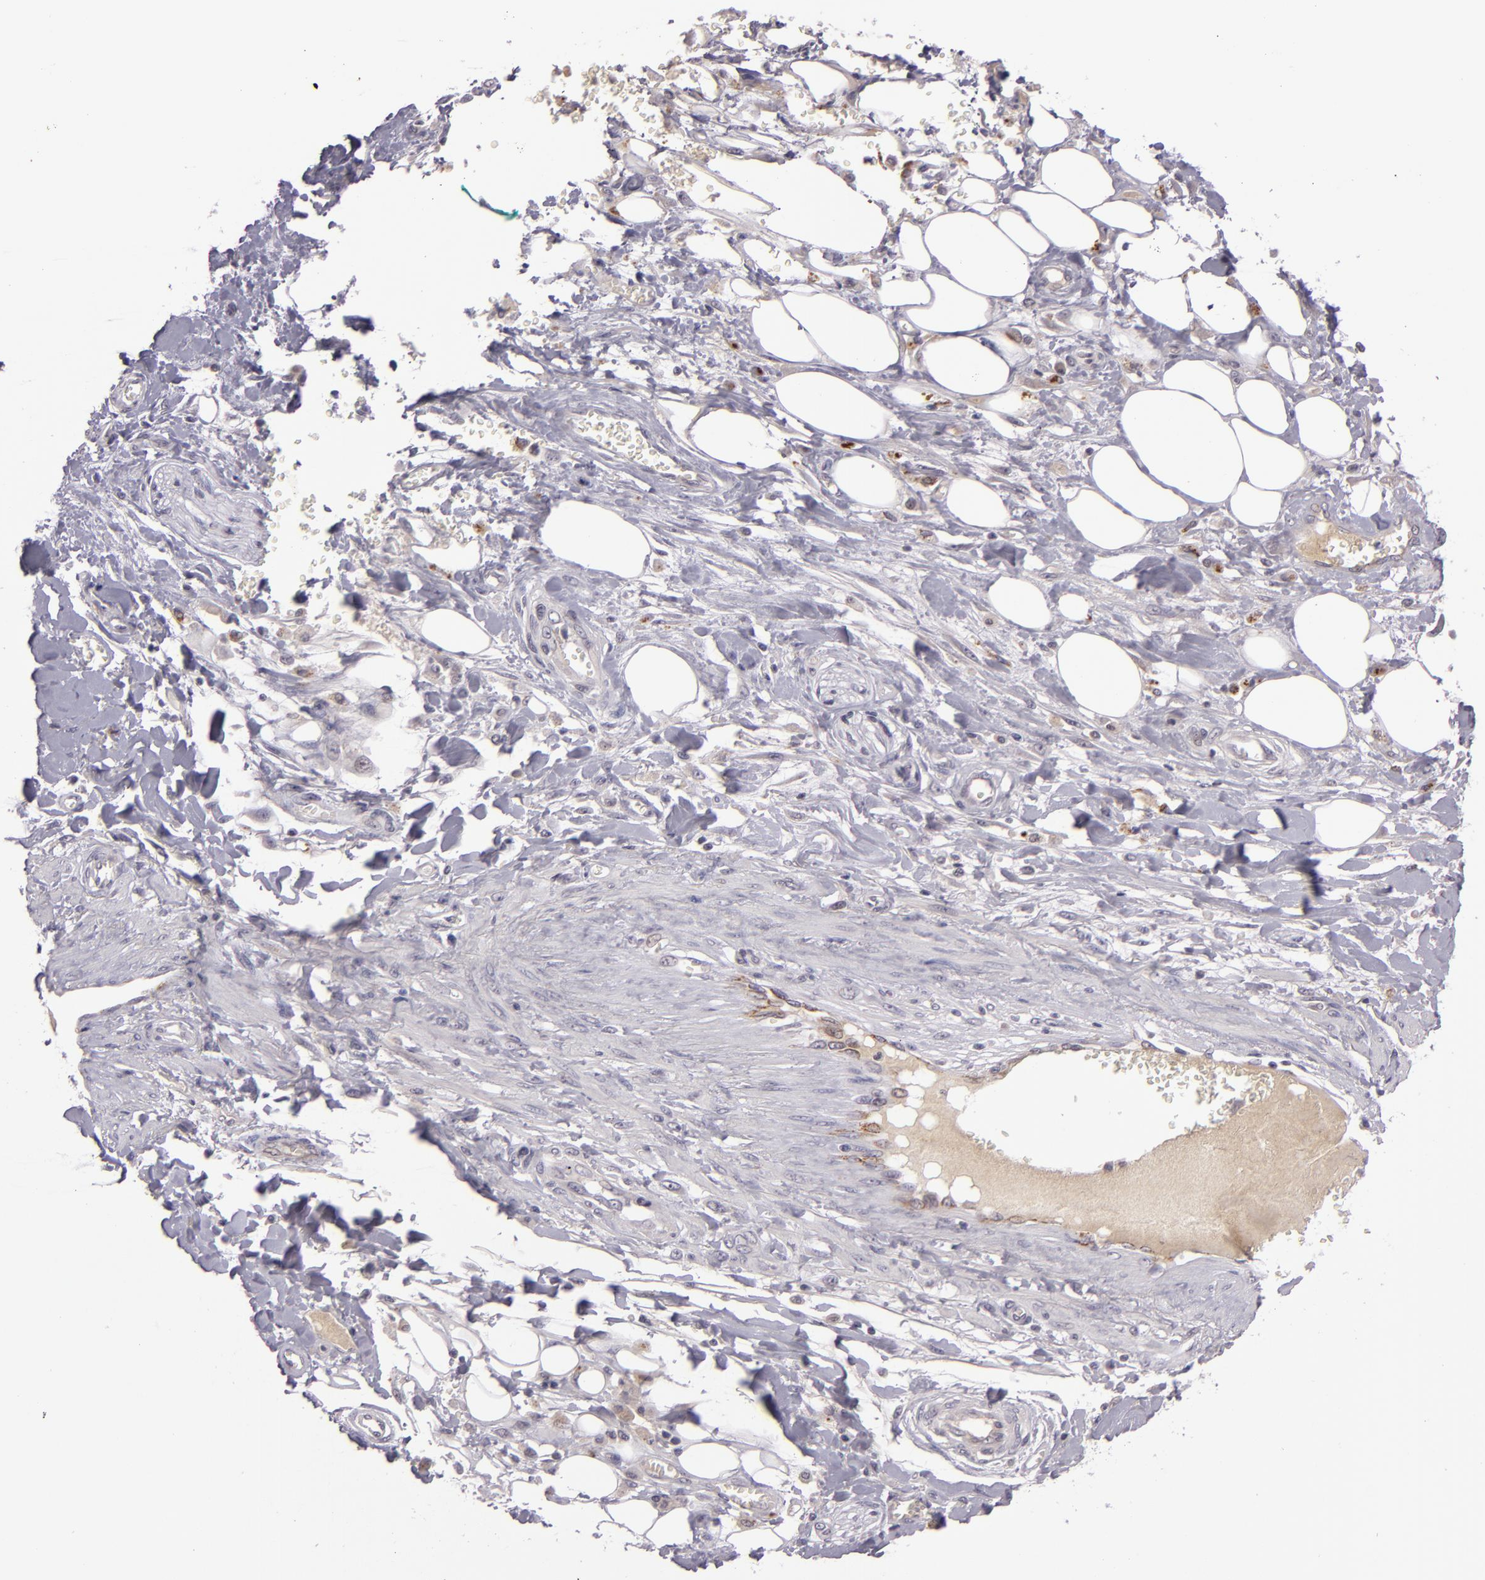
{"staining": {"intensity": "negative", "quantity": "none", "location": "none"}, "tissue": "pancreatic cancer", "cell_type": "Tumor cells", "image_type": "cancer", "snomed": [{"axis": "morphology", "description": "Adenocarcinoma, NOS"}, {"axis": "topography", "description": "Pancreas"}], "caption": "Human pancreatic adenocarcinoma stained for a protein using immunohistochemistry (IHC) displays no positivity in tumor cells.", "gene": "CASP8", "patient": {"sex": "male", "age": 69}}